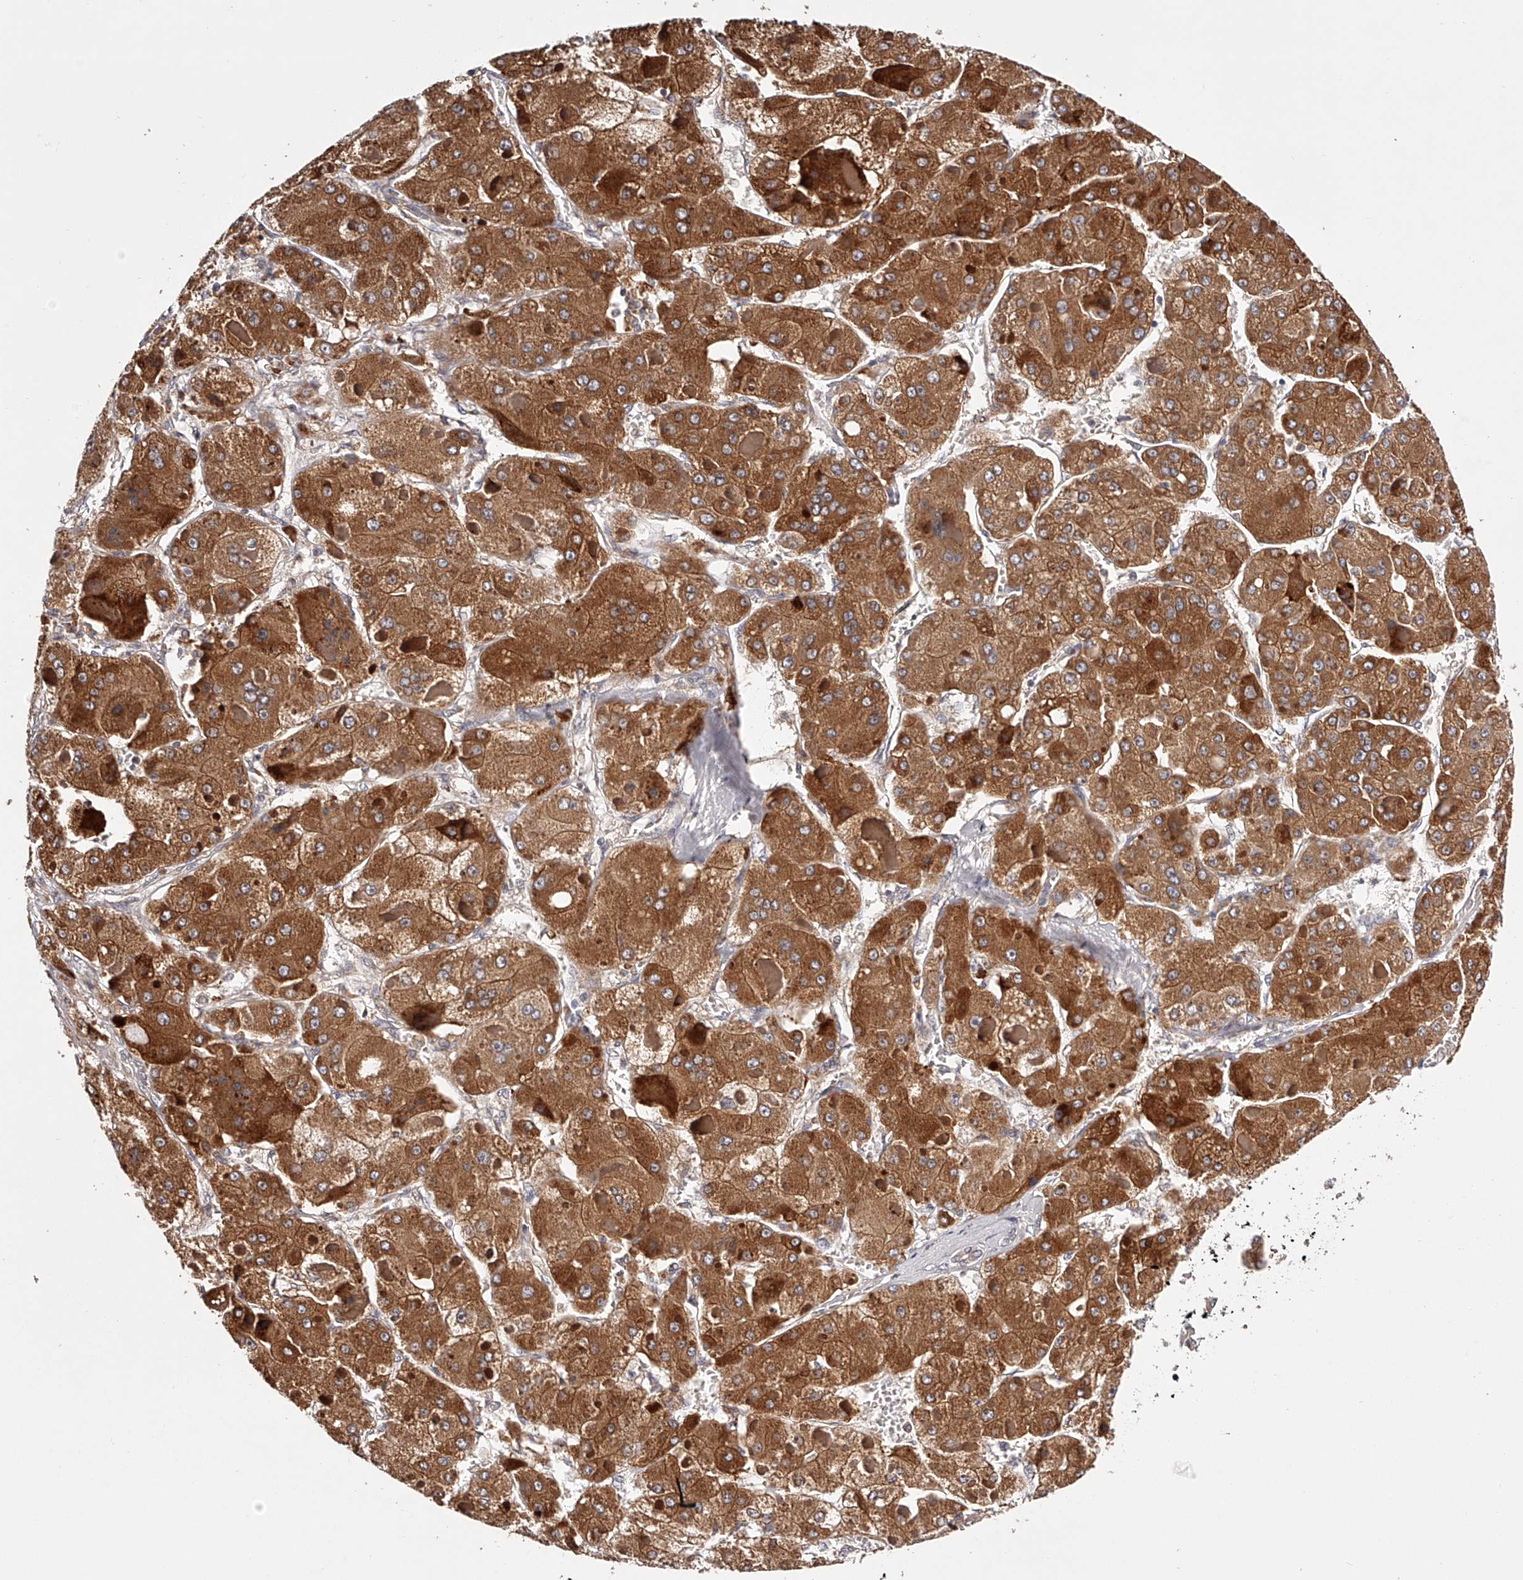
{"staining": {"intensity": "strong", "quantity": ">75%", "location": "cytoplasmic/membranous"}, "tissue": "liver cancer", "cell_type": "Tumor cells", "image_type": "cancer", "snomed": [{"axis": "morphology", "description": "Carcinoma, Hepatocellular, NOS"}, {"axis": "topography", "description": "Liver"}], "caption": "Human liver hepatocellular carcinoma stained with a brown dye demonstrates strong cytoplasmic/membranous positive positivity in about >75% of tumor cells.", "gene": "ODF2L", "patient": {"sex": "female", "age": 73}}